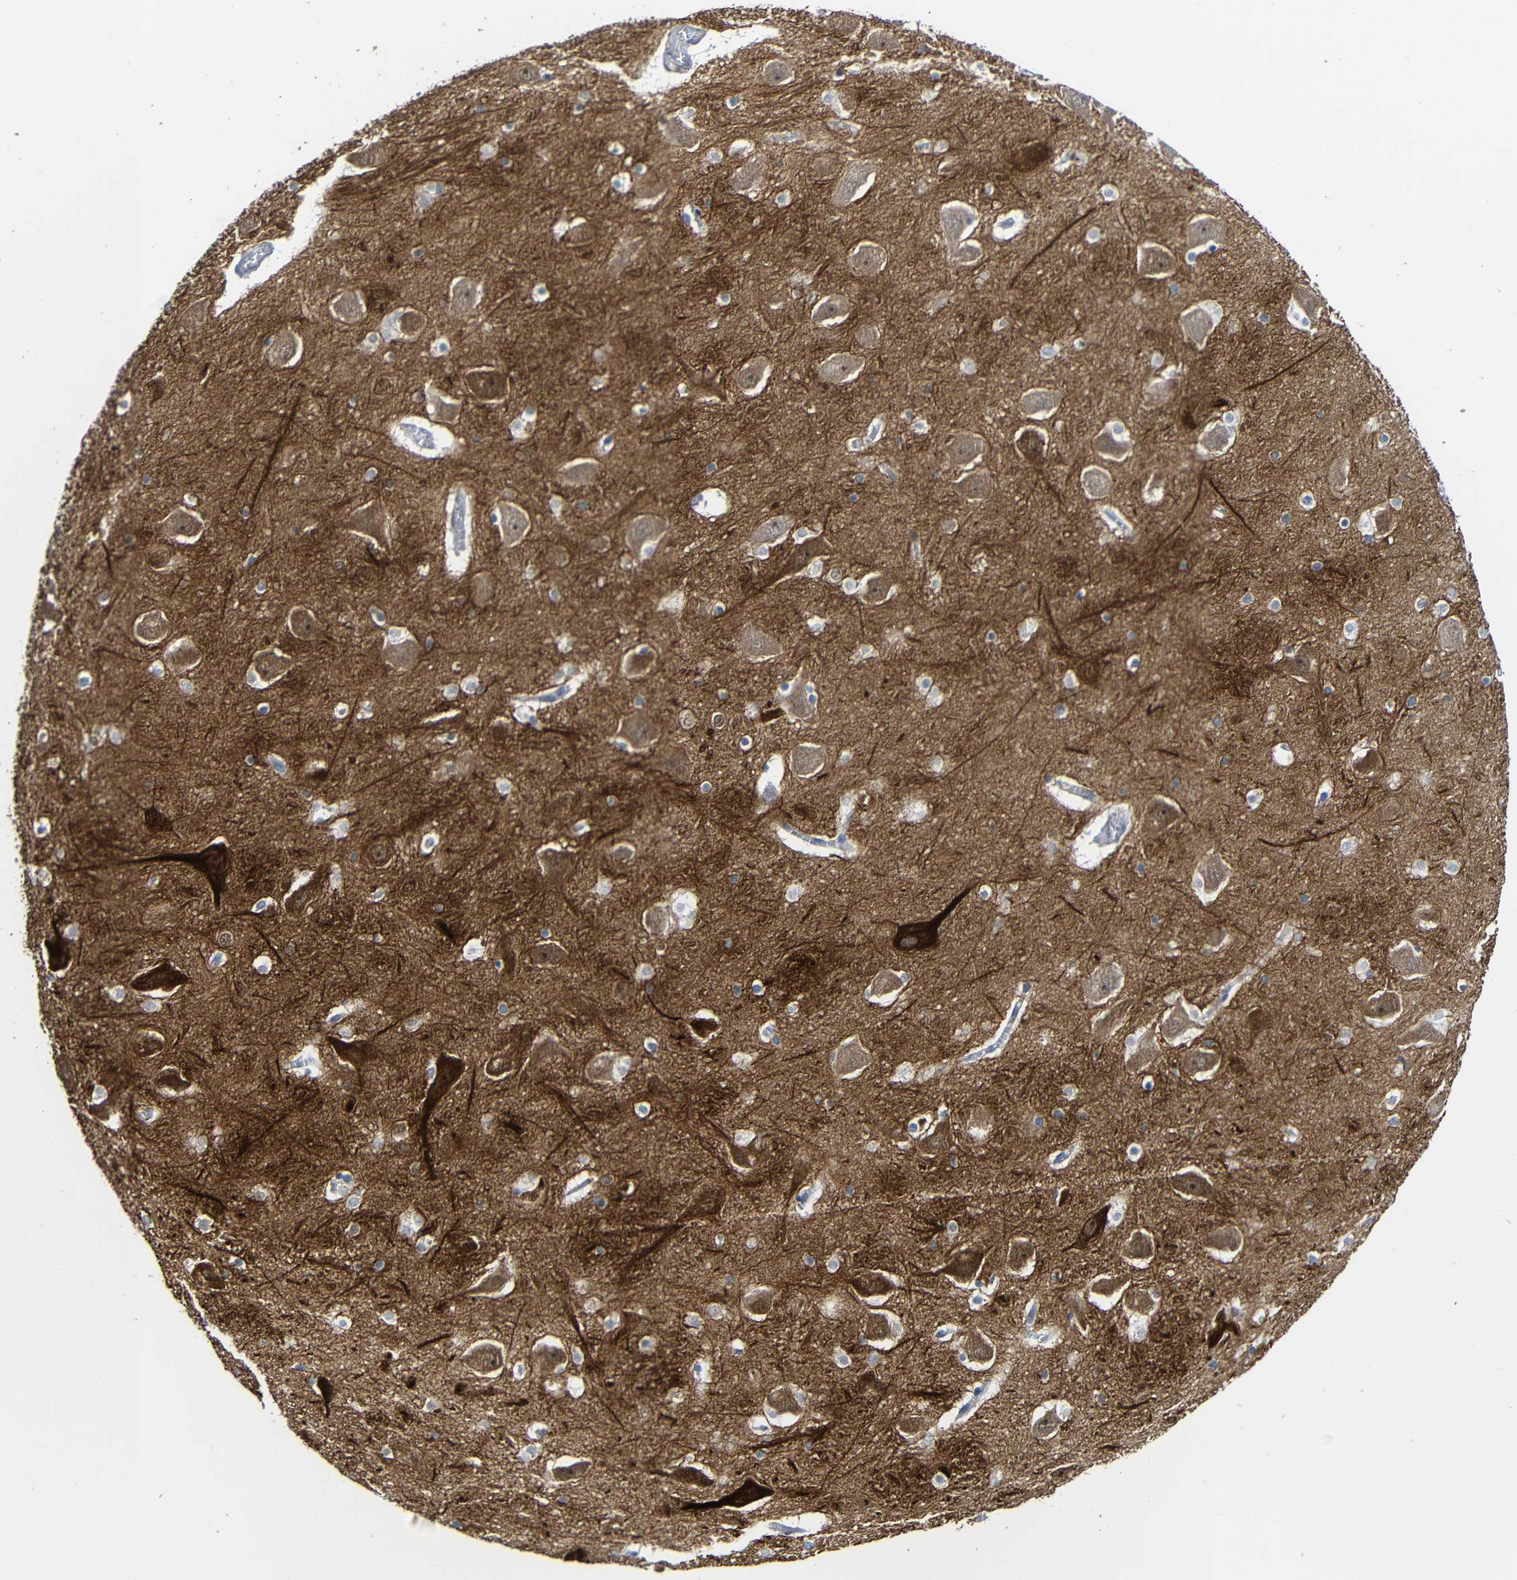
{"staining": {"intensity": "weak", "quantity": "<25%", "location": "cytoplasmic/membranous"}, "tissue": "hippocampus", "cell_type": "Glial cells", "image_type": "normal", "snomed": [{"axis": "morphology", "description": "Normal tissue, NOS"}, {"axis": "topography", "description": "Hippocampus"}], "caption": "The histopathology image displays no staining of glial cells in normal hippocampus.", "gene": "DCLK1", "patient": {"sex": "male", "age": 45}}